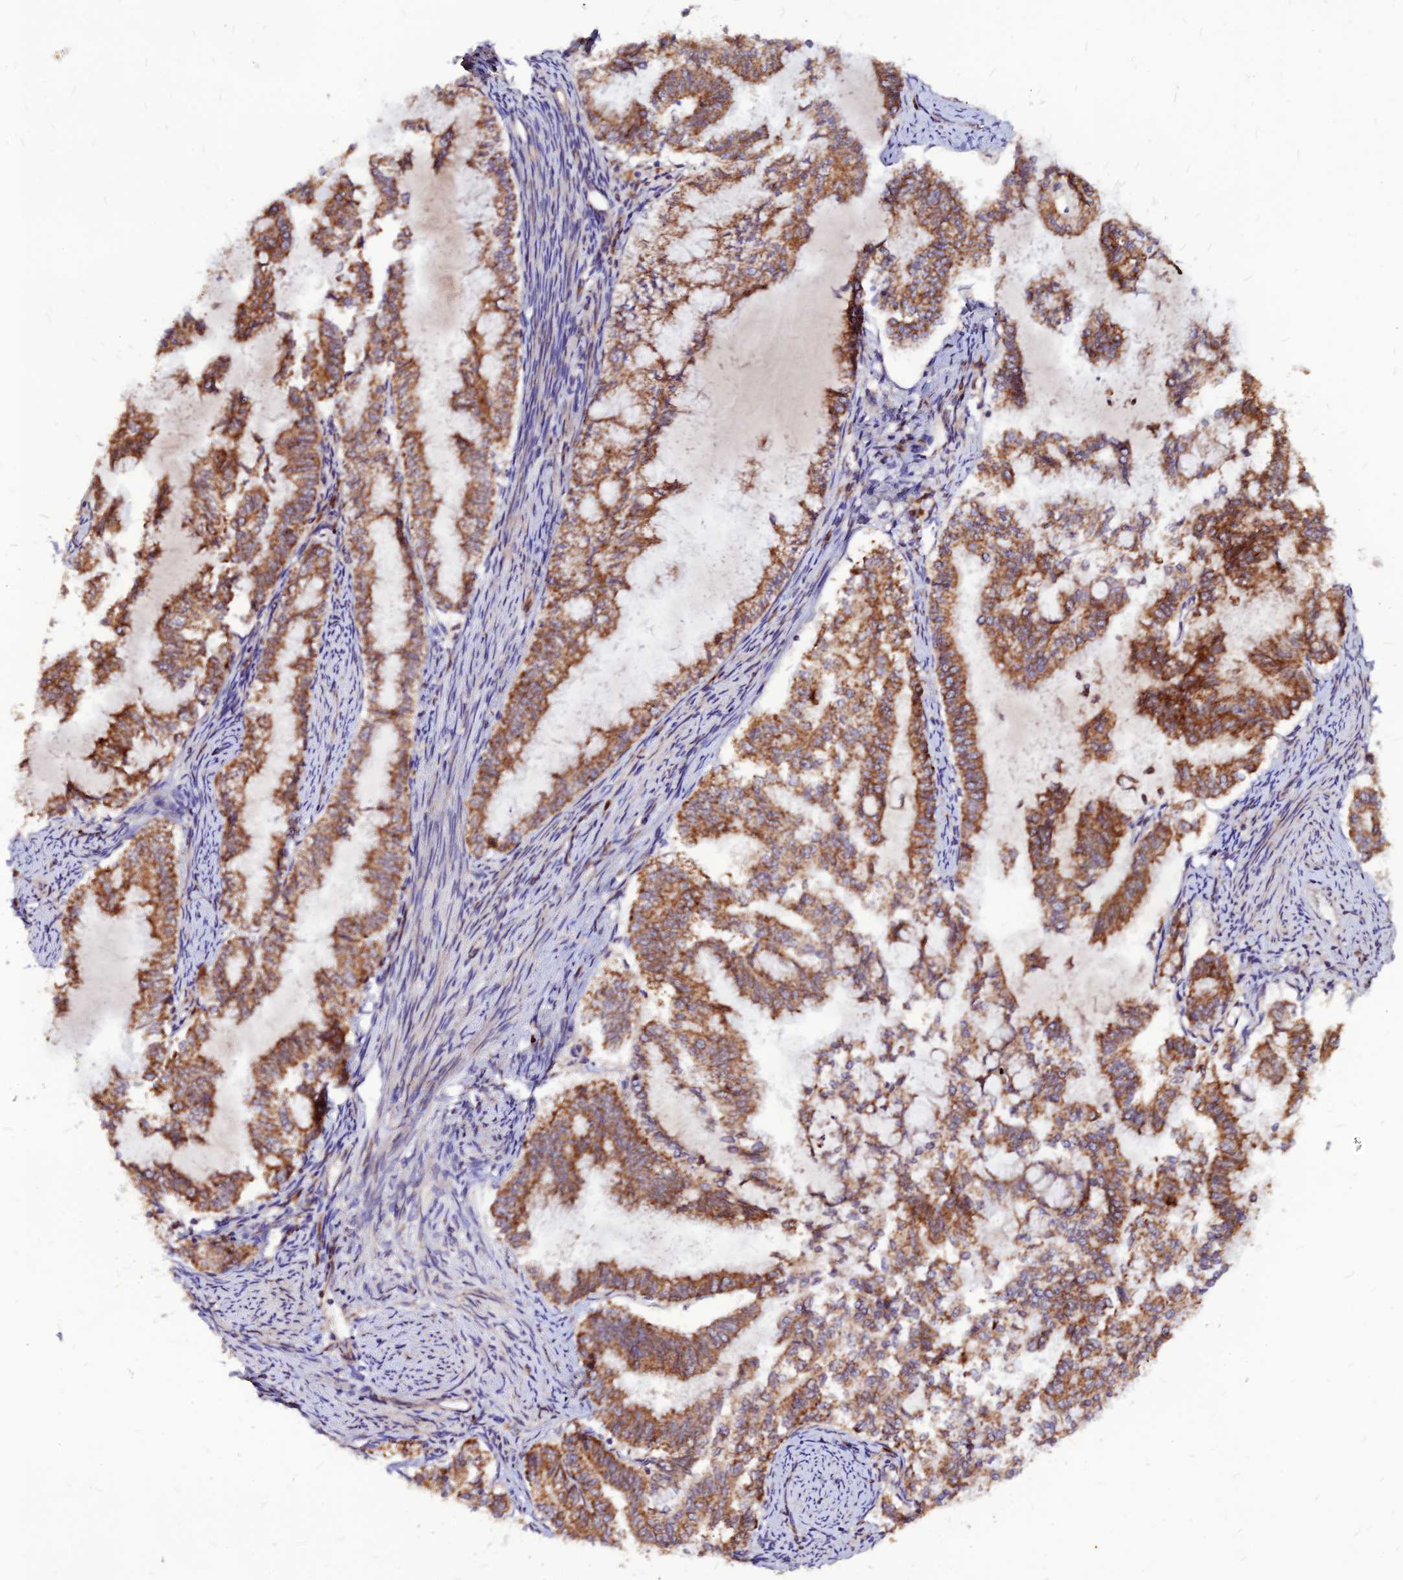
{"staining": {"intensity": "moderate", "quantity": ">75%", "location": "cytoplasmic/membranous"}, "tissue": "endometrial cancer", "cell_type": "Tumor cells", "image_type": "cancer", "snomed": [{"axis": "morphology", "description": "Adenocarcinoma, NOS"}, {"axis": "topography", "description": "Endometrium"}], "caption": "This image reveals immunohistochemistry (IHC) staining of human endometrial cancer (adenocarcinoma), with medium moderate cytoplasmic/membranous expression in about >75% of tumor cells.", "gene": "ECI1", "patient": {"sex": "female", "age": 79}}